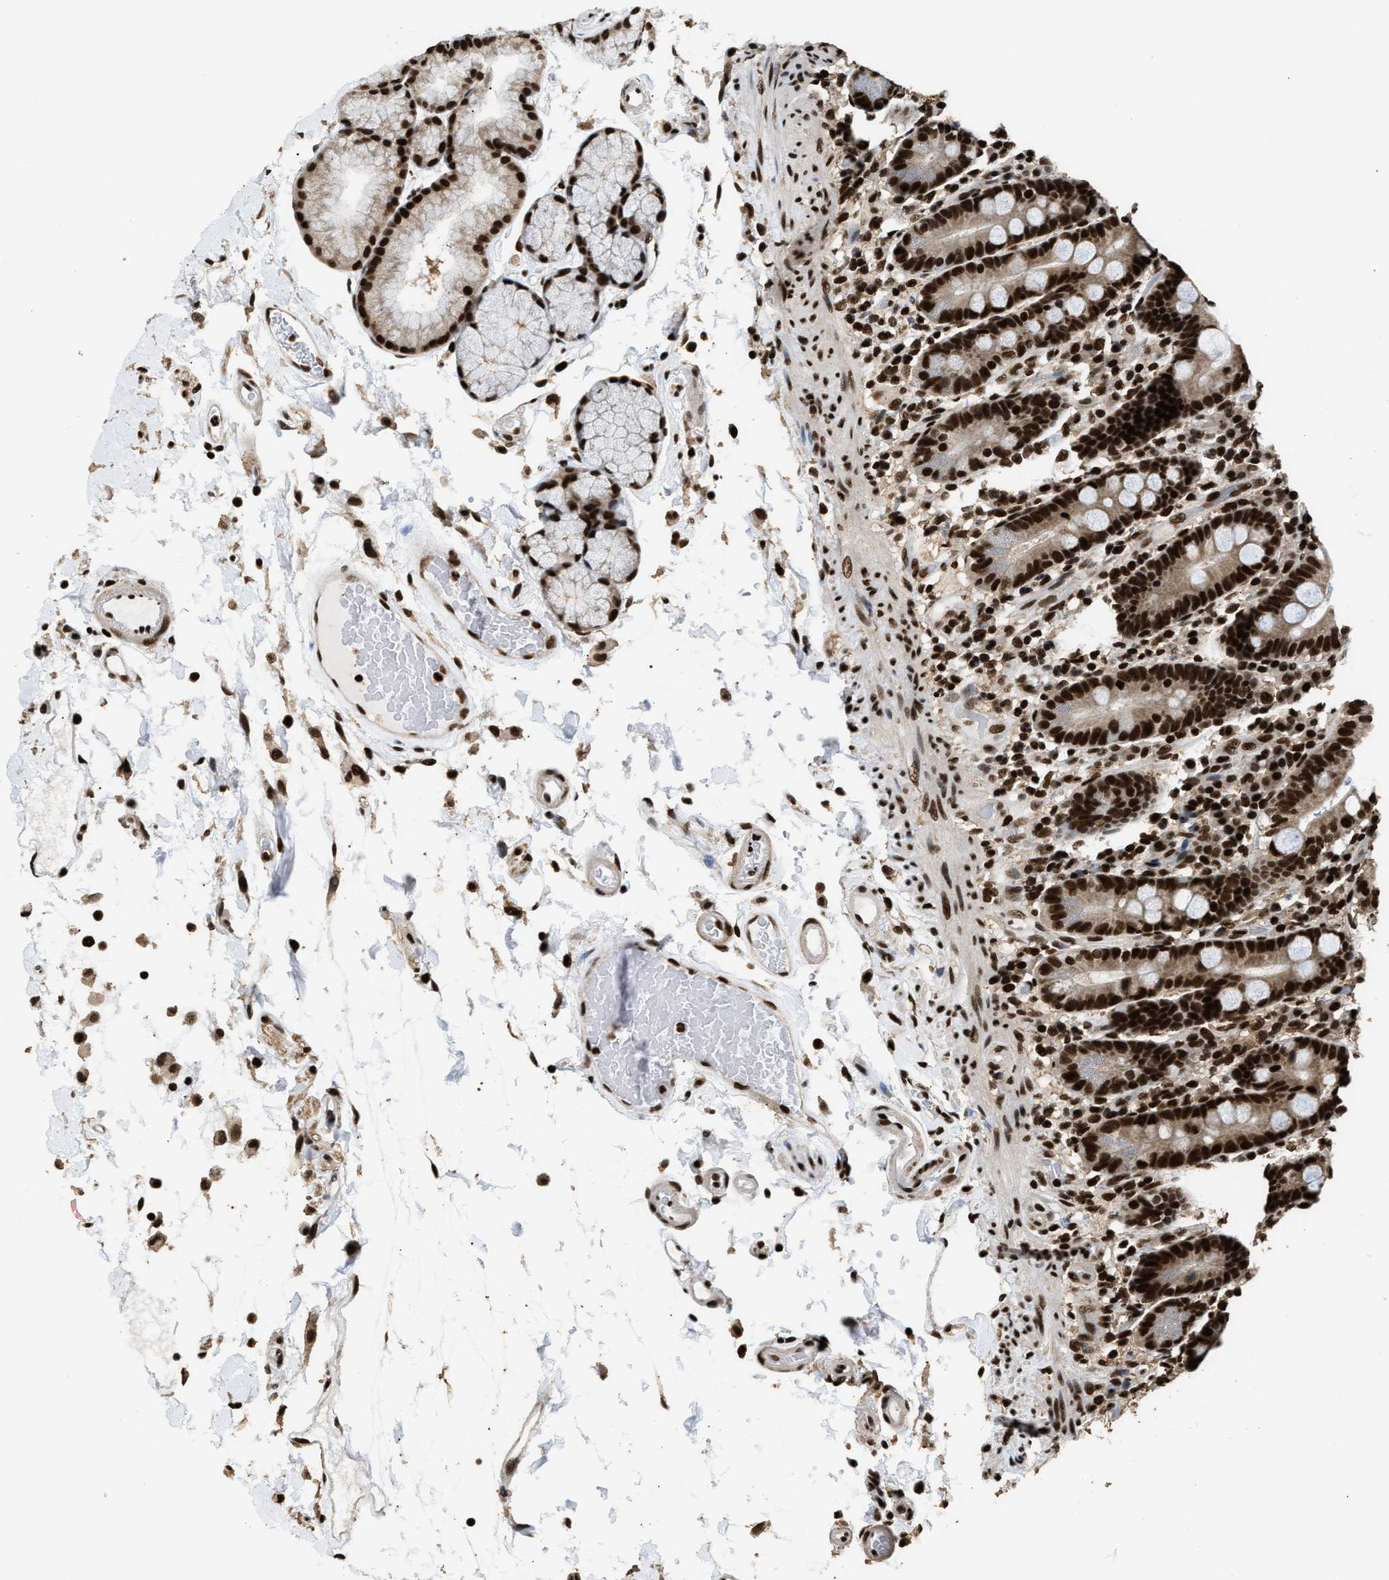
{"staining": {"intensity": "strong", "quantity": ">75%", "location": "cytoplasmic/membranous,nuclear"}, "tissue": "duodenum", "cell_type": "Glandular cells", "image_type": "normal", "snomed": [{"axis": "morphology", "description": "Normal tissue, NOS"}, {"axis": "topography", "description": "Small intestine, NOS"}], "caption": "Immunohistochemical staining of normal human duodenum reveals strong cytoplasmic/membranous,nuclear protein expression in approximately >75% of glandular cells. (Brightfield microscopy of DAB IHC at high magnification).", "gene": "RAD21", "patient": {"sex": "female", "age": 71}}